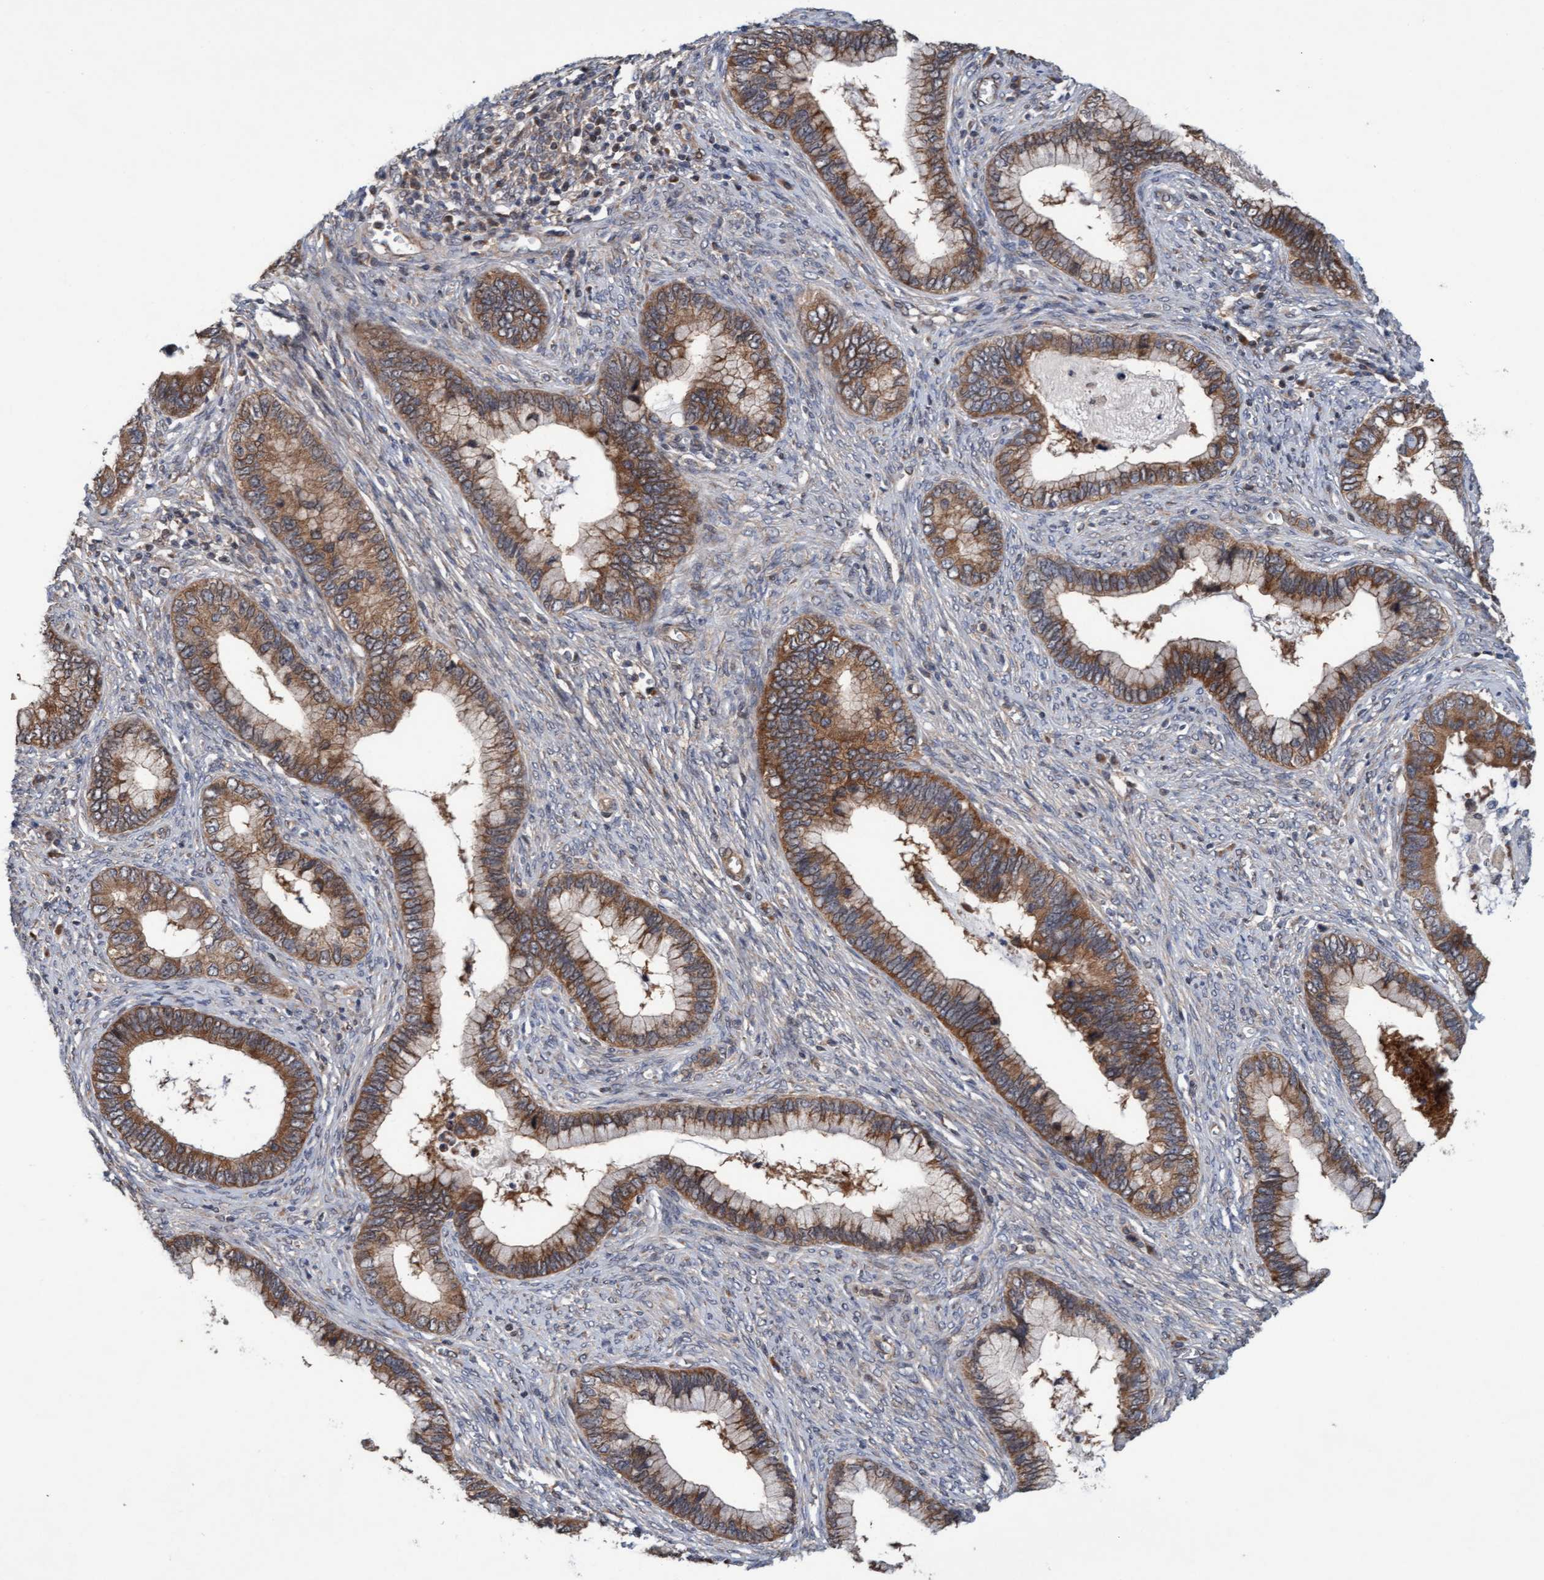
{"staining": {"intensity": "moderate", "quantity": ">75%", "location": "cytoplasmic/membranous"}, "tissue": "cervical cancer", "cell_type": "Tumor cells", "image_type": "cancer", "snomed": [{"axis": "morphology", "description": "Adenocarcinoma, NOS"}, {"axis": "topography", "description": "Cervix"}], "caption": "Cervical cancer stained for a protein (brown) displays moderate cytoplasmic/membranous positive staining in about >75% of tumor cells.", "gene": "MLXIP", "patient": {"sex": "female", "age": 44}}